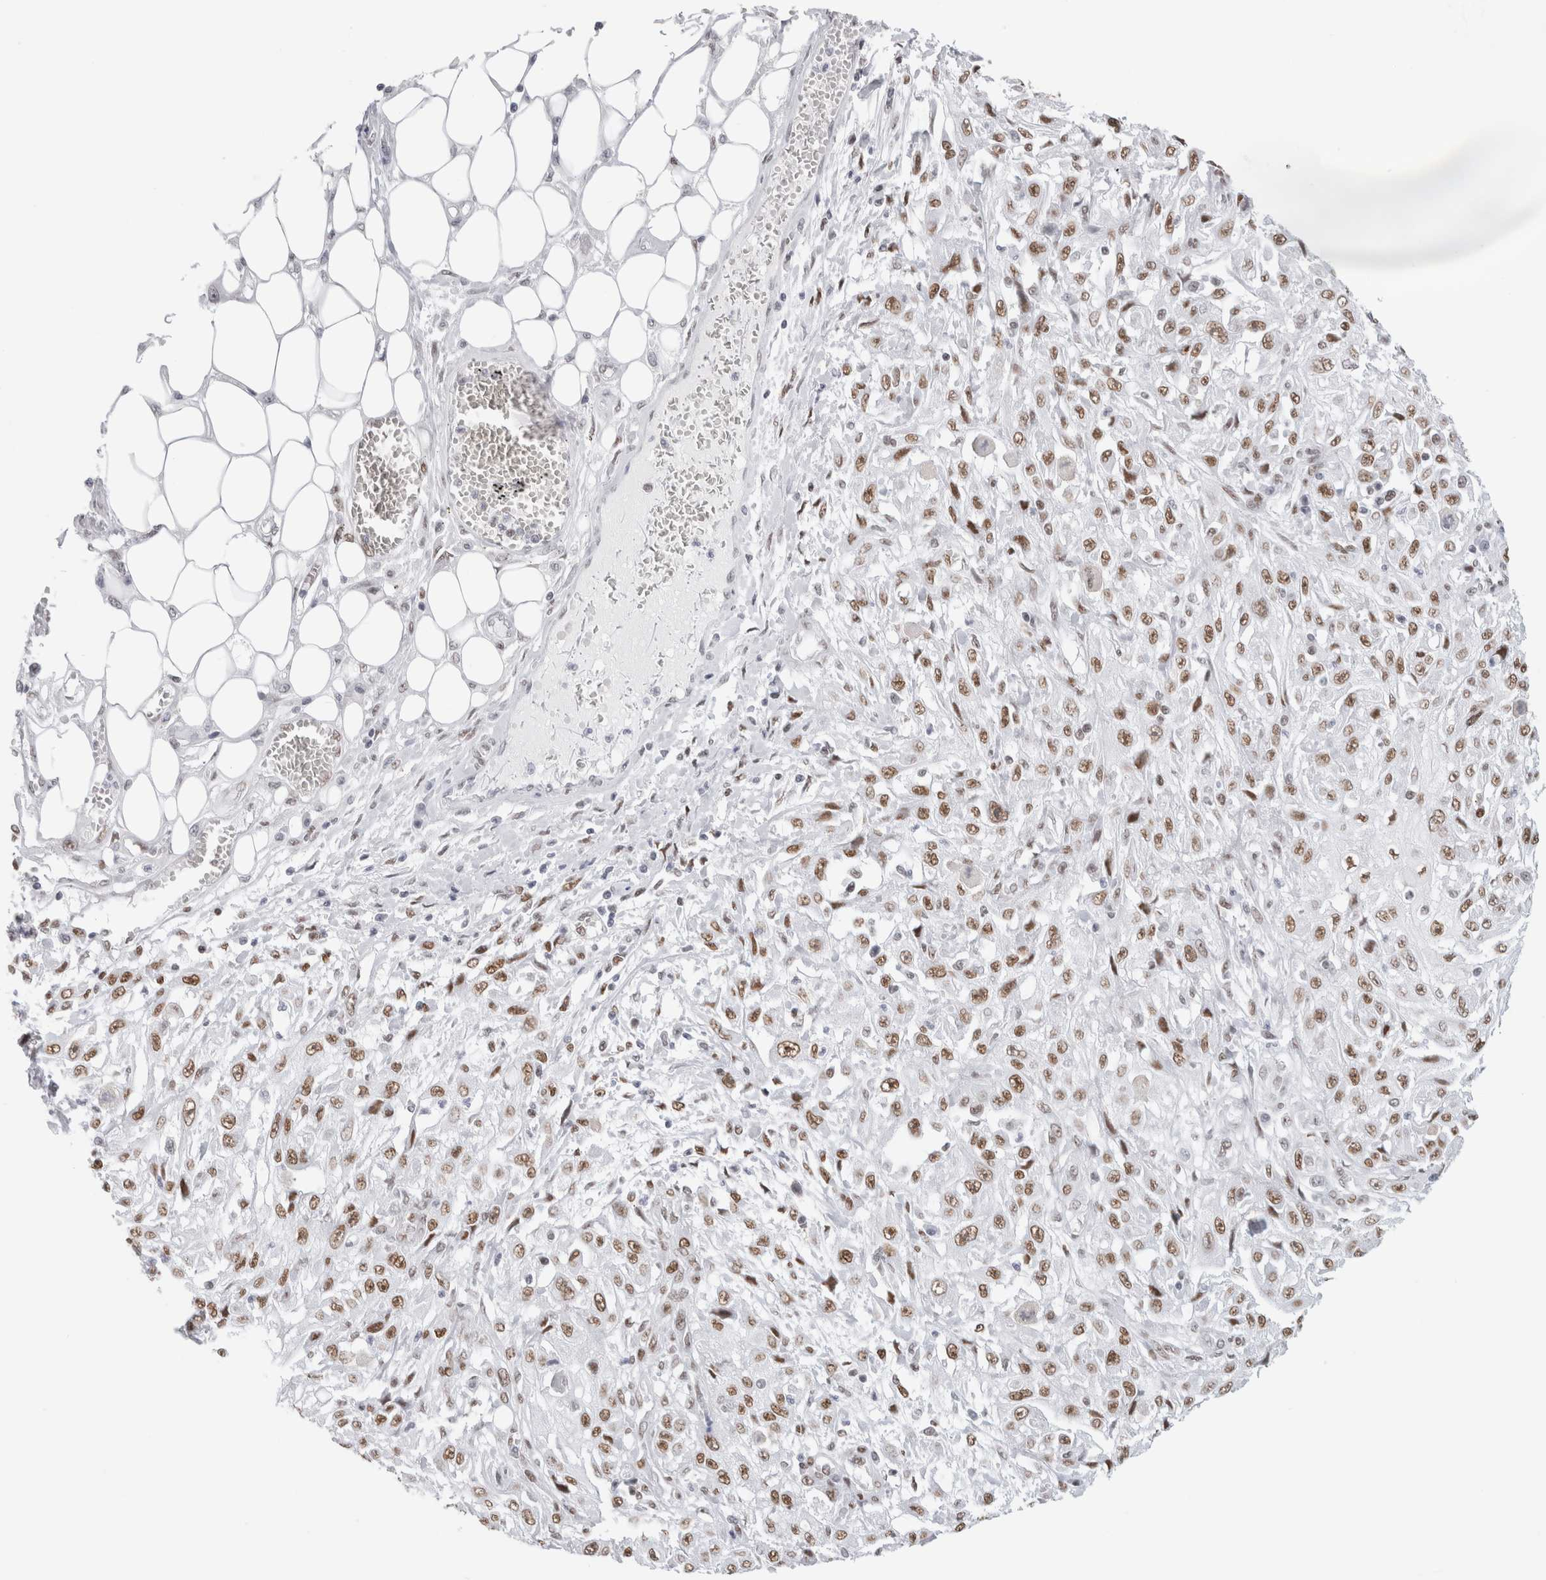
{"staining": {"intensity": "moderate", "quantity": ">75%", "location": "nuclear"}, "tissue": "skin cancer", "cell_type": "Tumor cells", "image_type": "cancer", "snomed": [{"axis": "morphology", "description": "Squamous cell carcinoma, NOS"}, {"axis": "morphology", "description": "Squamous cell carcinoma, metastatic, NOS"}, {"axis": "topography", "description": "Skin"}, {"axis": "topography", "description": "Lymph node"}], "caption": "IHC image of neoplastic tissue: skin cancer (squamous cell carcinoma) stained using IHC displays medium levels of moderate protein expression localized specifically in the nuclear of tumor cells, appearing as a nuclear brown color.", "gene": "SMARCC1", "patient": {"sex": "male", "age": 75}}